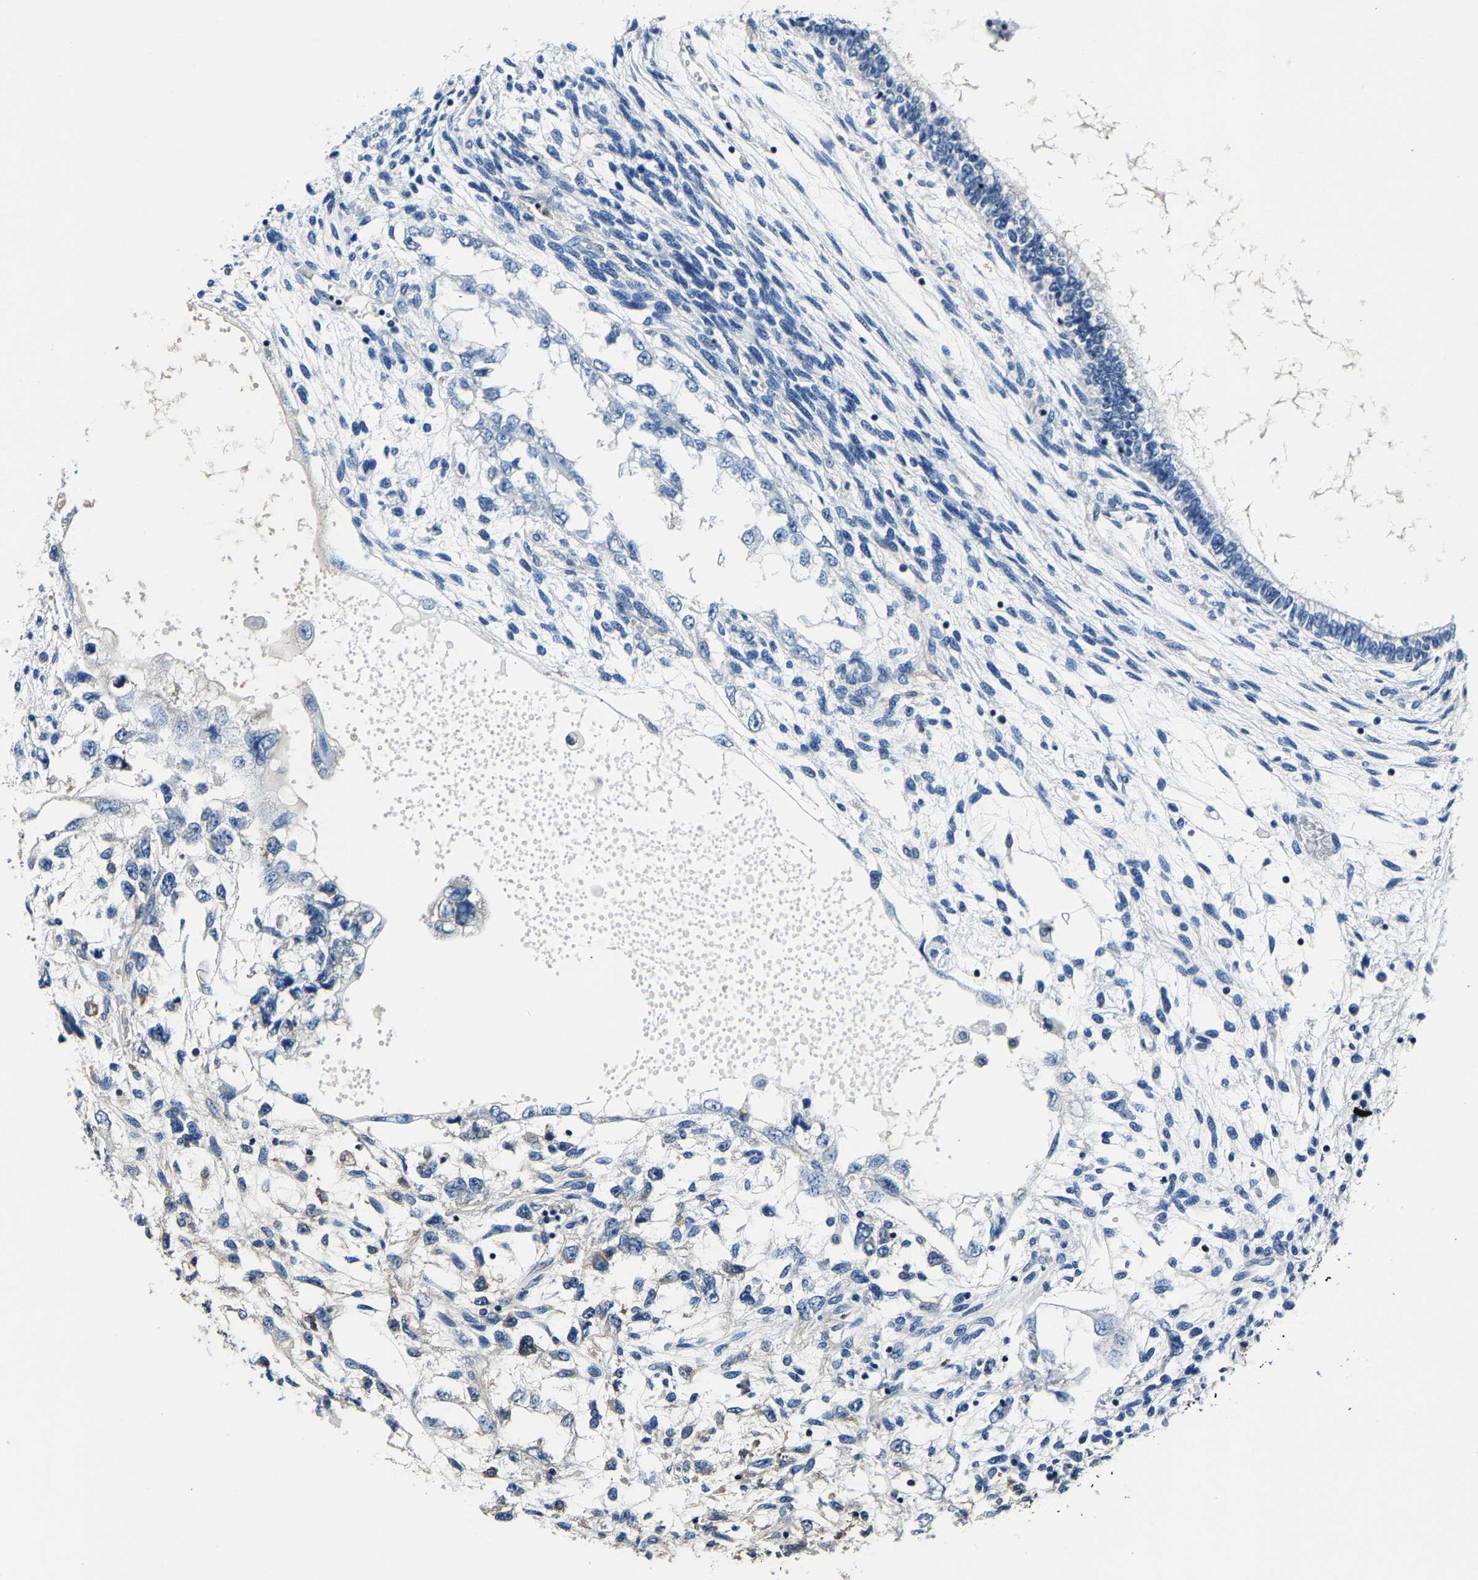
{"staining": {"intensity": "negative", "quantity": "none", "location": "none"}, "tissue": "testis cancer", "cell_type": "Tumor cells", "image_type": "cancer", "snomed": [{"axis": "morphology", "description": "Seminoma, NOS"}, {"axis": "topography", "description": "Testis"}], "caption": "Immunohistochemistry (IHC) histopathology image of human testis cancer stained for a protein (brown), which shows no staining in tumor cells.", "gene": "ALDOB", "patient": {"sex": "male", "age": 28}}